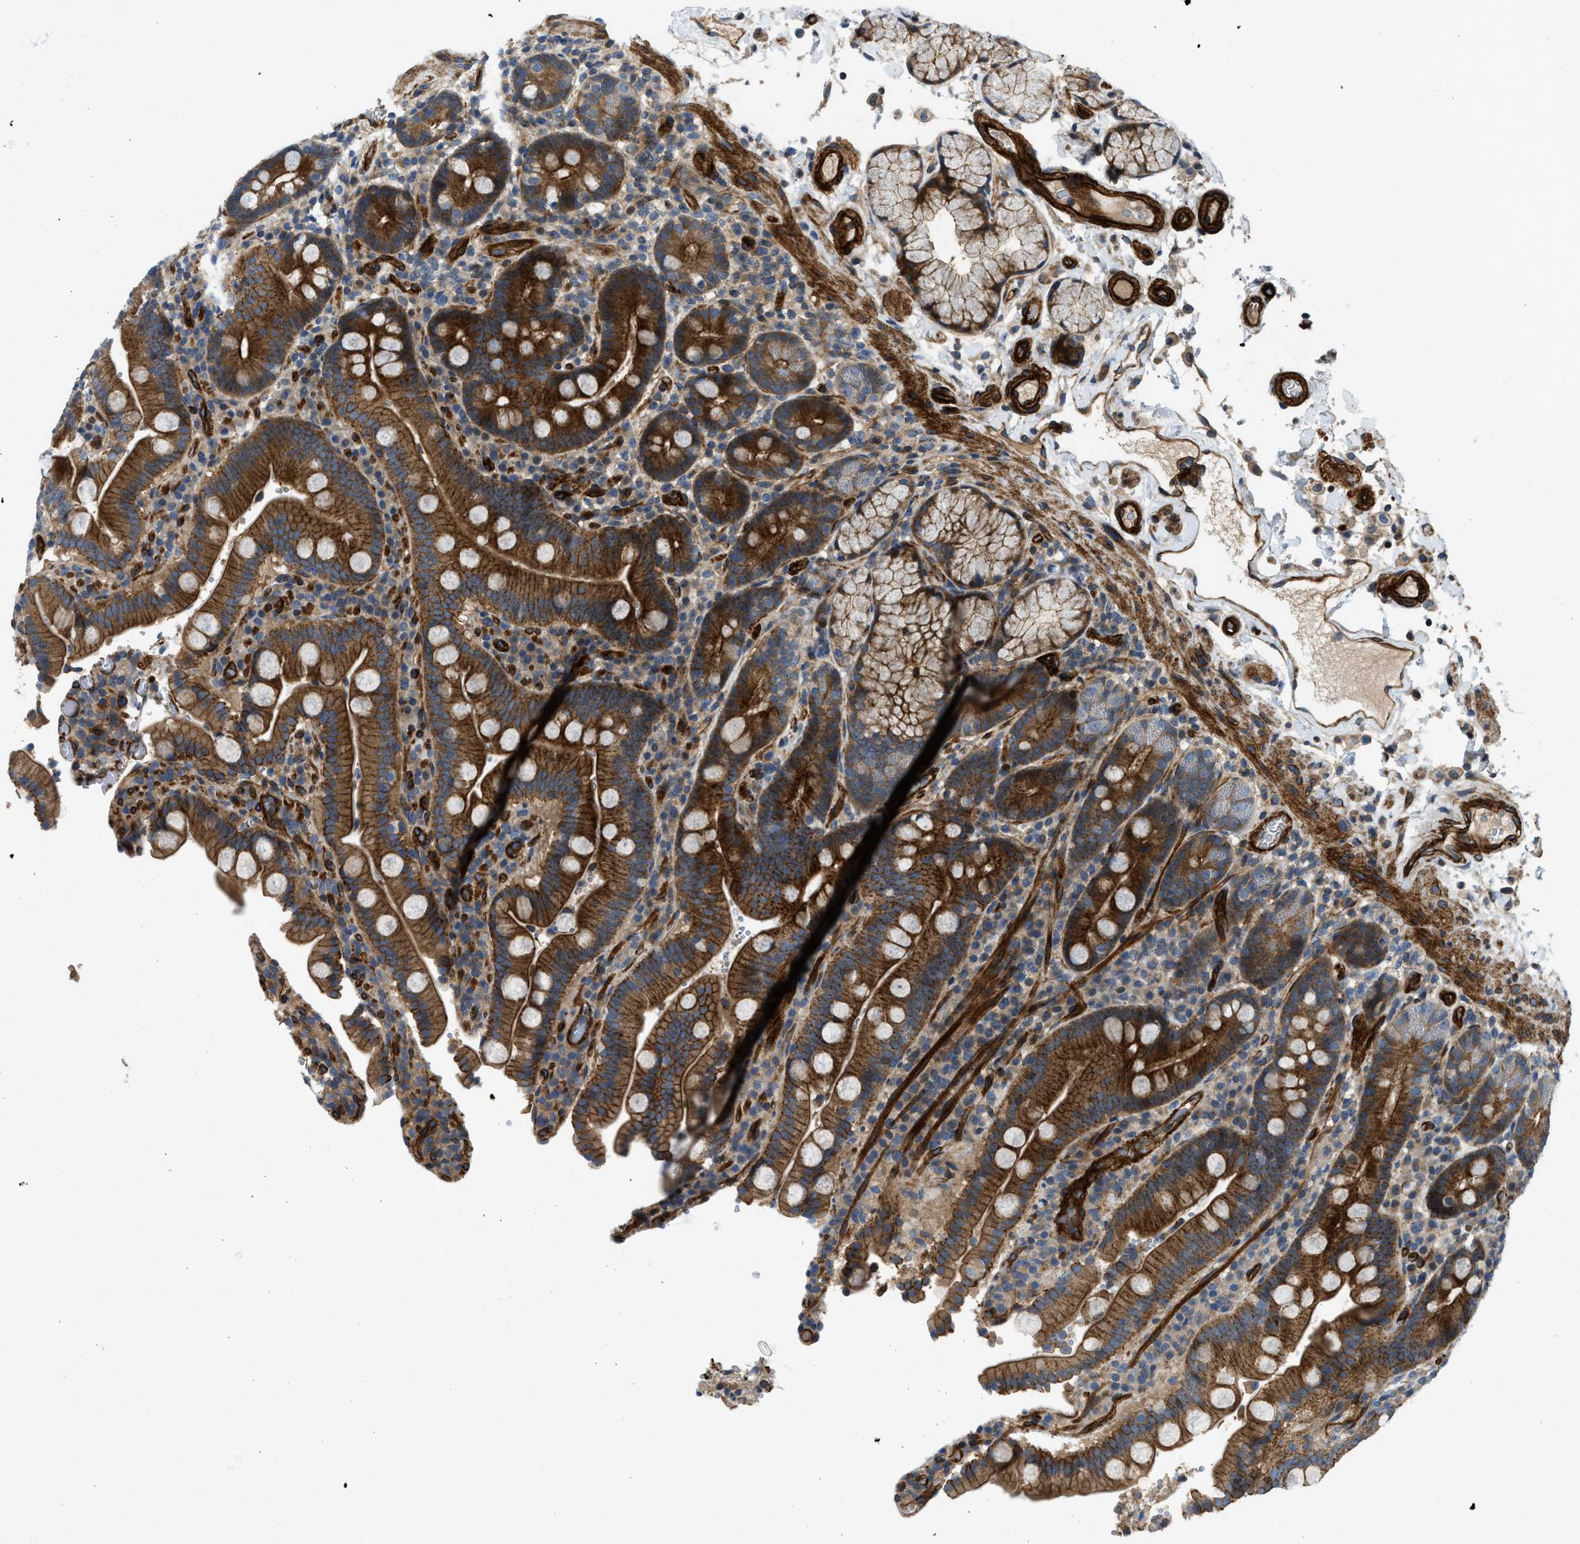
{"staining": {"intensity": "strong", "quantity": ">75%", "location": "cytoplasmic/membranous"}, "tissue": "duodenum", "cell_type": "Glandular cells", "image_type": "normal", "snomed": [{"axis": "morphology", "description": "Normal tissue, NOS"}, {"axis": "topography", "description": "Small intestine, NOS"}], "caption": "Unremarkable duodenum exhibits strong cytoplasmic/membranous staining in about >75% of glandular cells.", "gene": "NYNRIN", "patient": {"sex": "female", "age": 71}}